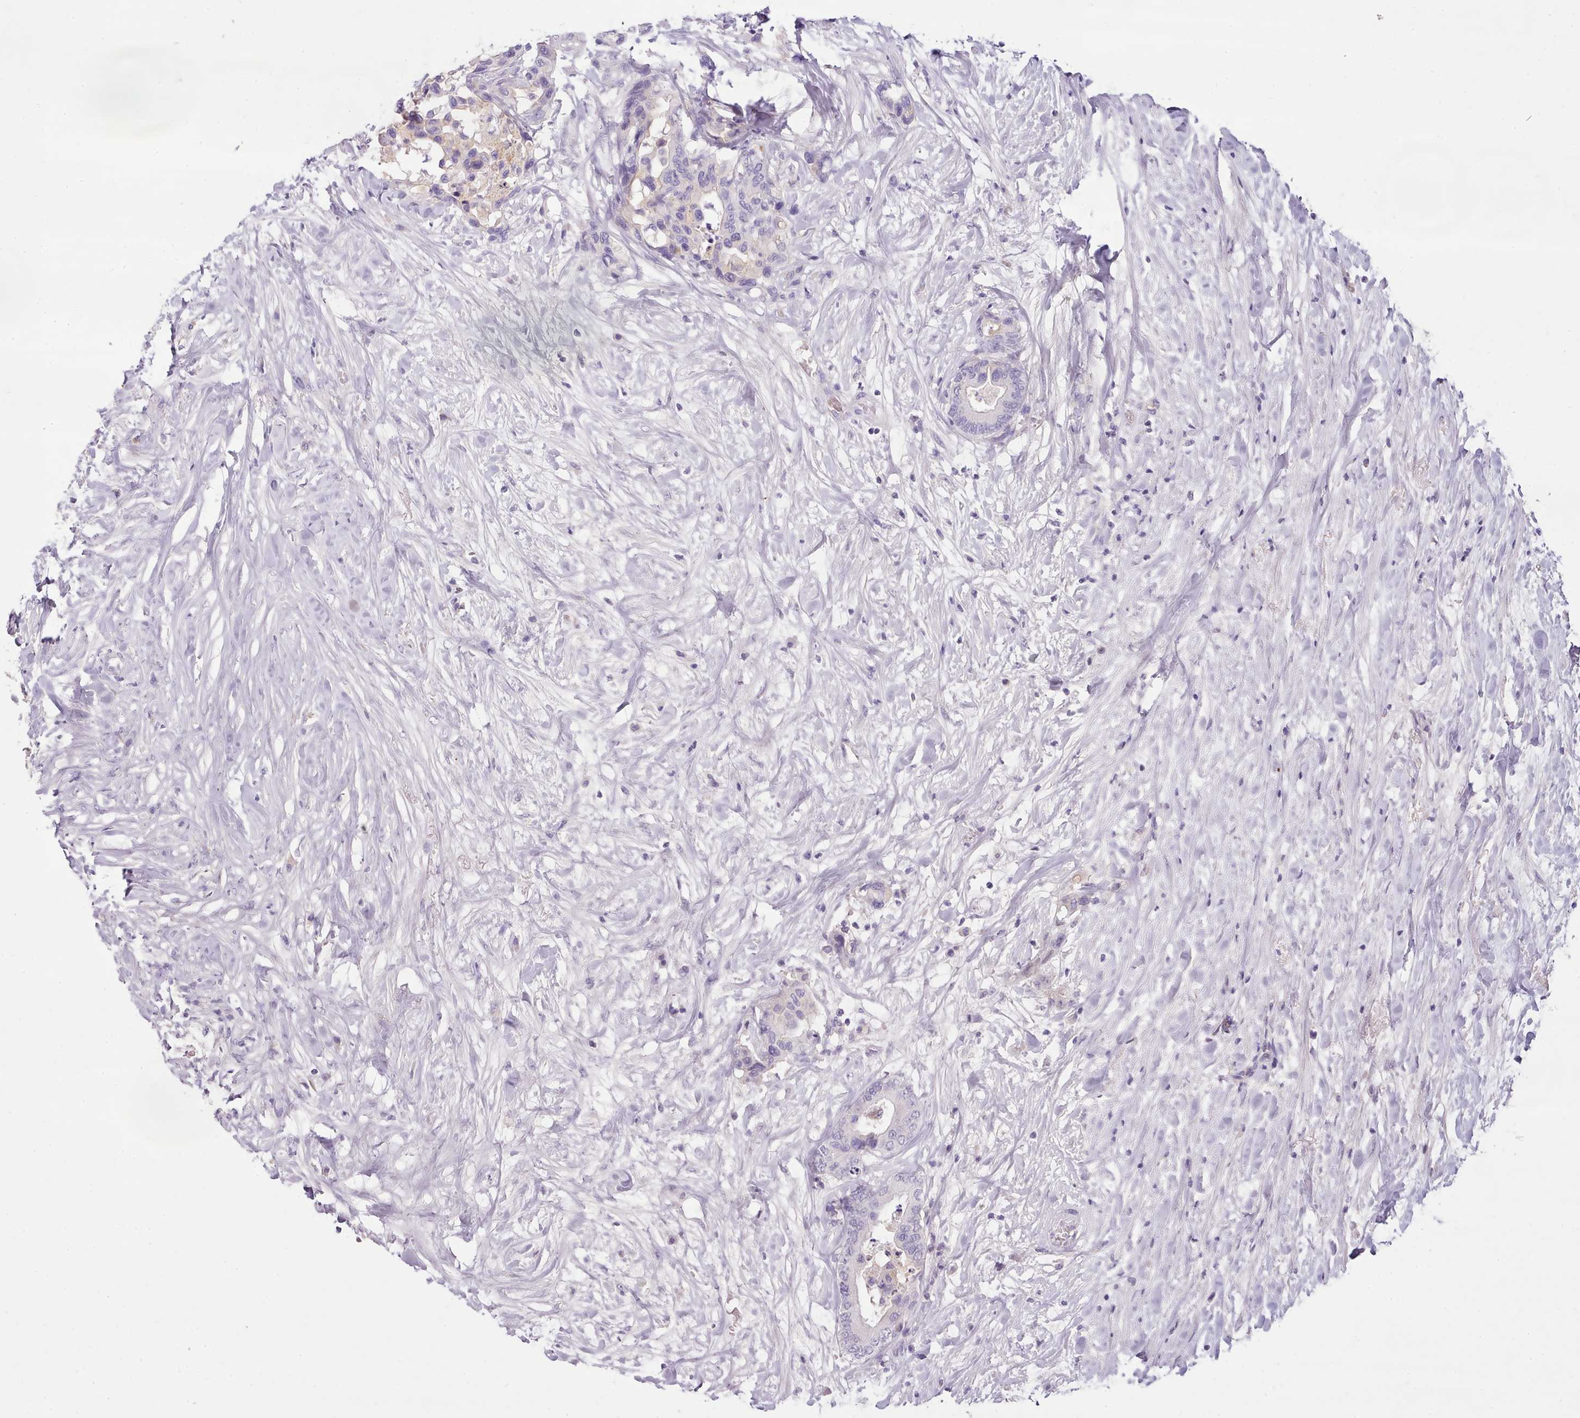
{"staining": {"intensity": "negative", "quantity": "none", "location": "none"}, "tissue": "colorectal cancer", "cell_type": "Tumor cells", "image_type": "cancer", "snomed": [{"axis": "morphology", "description": "Normal tissue, NOS"}, {"axis": "morphology", "description": "Adenocarcinoma, NOS"}, {"axis": "topography", "description": "Colon"}], "caption": "An image of colorectal cancer stained for a protein shows no brown staining in tumor cells.", "gene": "TOX2", "patient": {"sex": "male", "age": 82}}